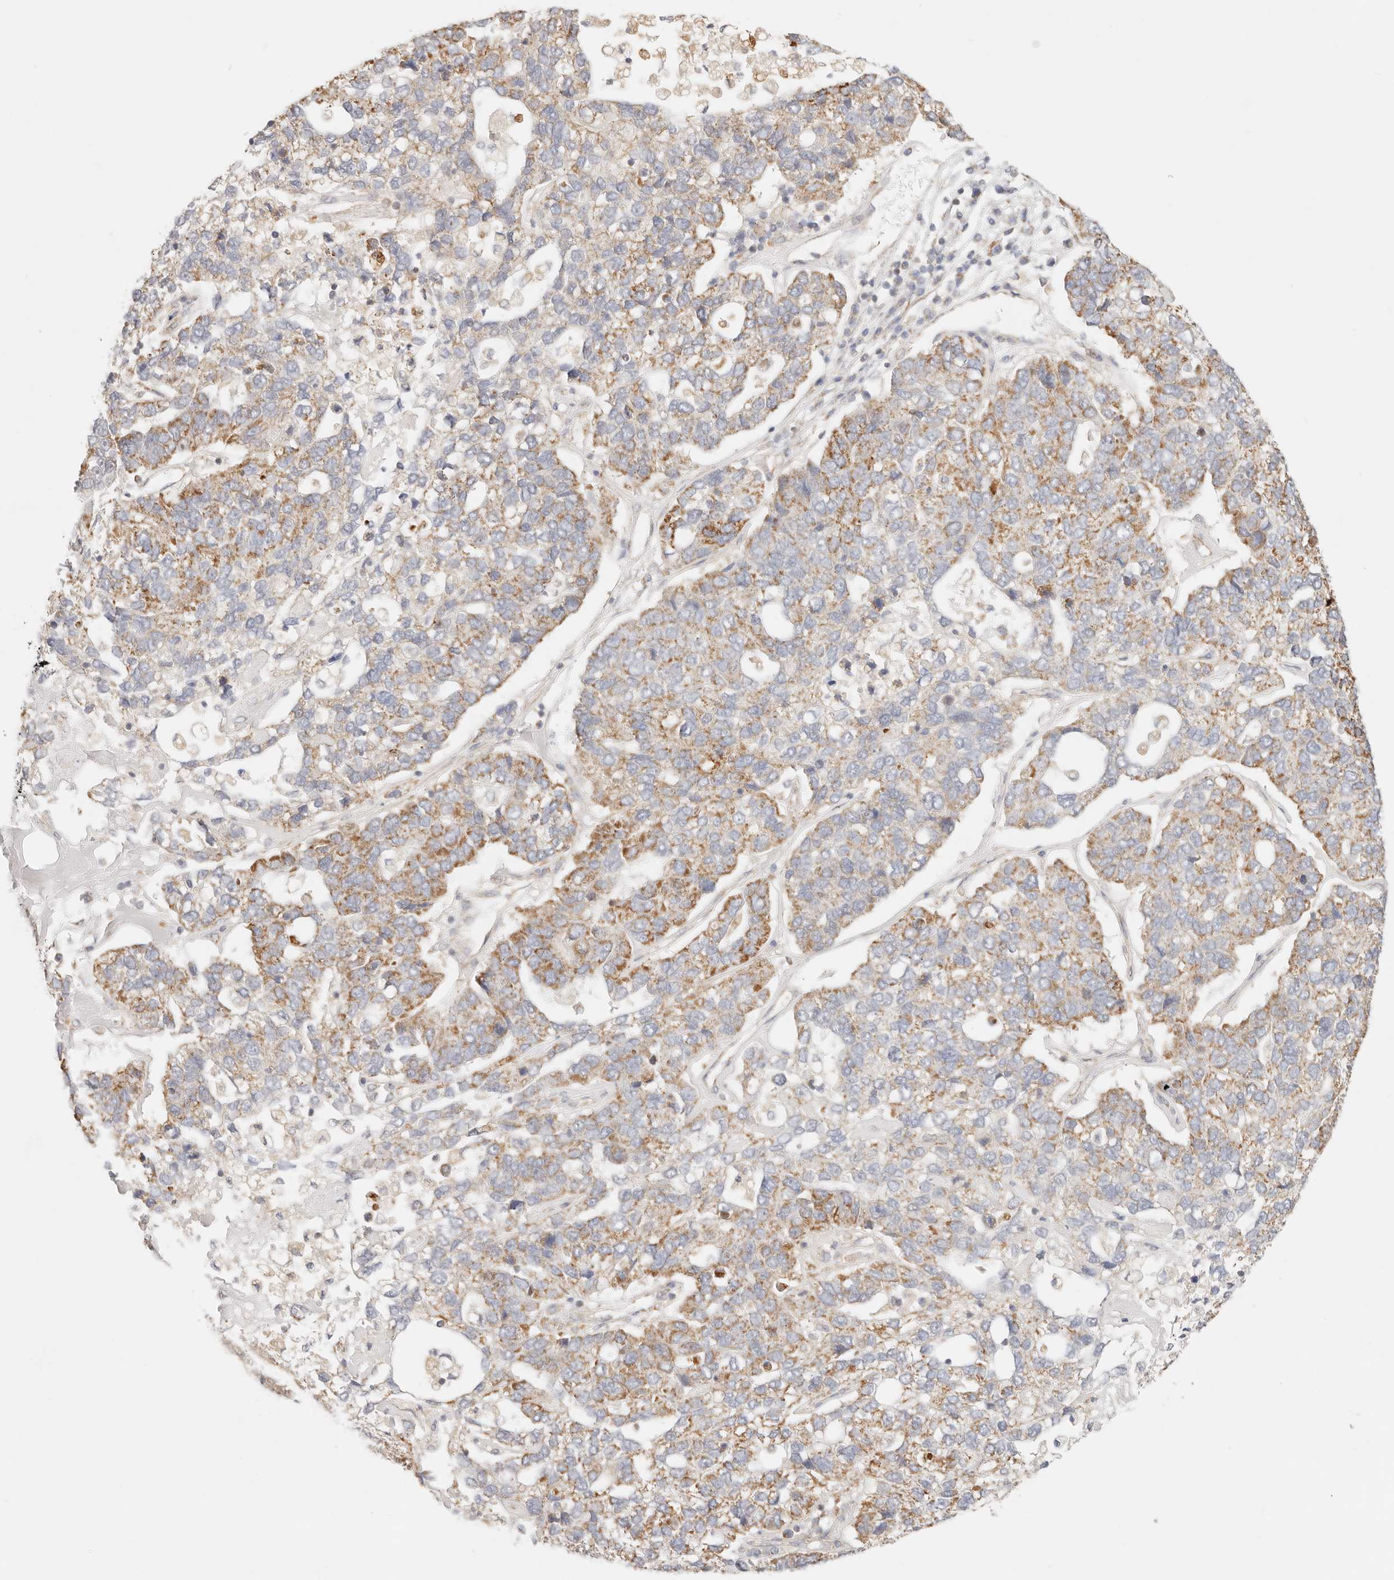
{"staining": {"intensity": "moderate", "quantity": ">75%", "location": "cytoplasmic/membranous"}, "tissue": "pancreatic cancer", "cell_type": "Tumor cells", "image_type": "cancer", "snomed": [{"axis": "morphology", "description": "Adenocarcinoma, NOS"}, {"axis": "topography", "description": "Pancreas"}], "caption": "The photomicrograph displays a brown stain indicating the presence of a protein in the cytoplasmic/membranous of tumor cells in adenocarcinoma (pancreatic).", "gene": "ZC3H11A", "patient": {"sex": "female", "age": 61}}